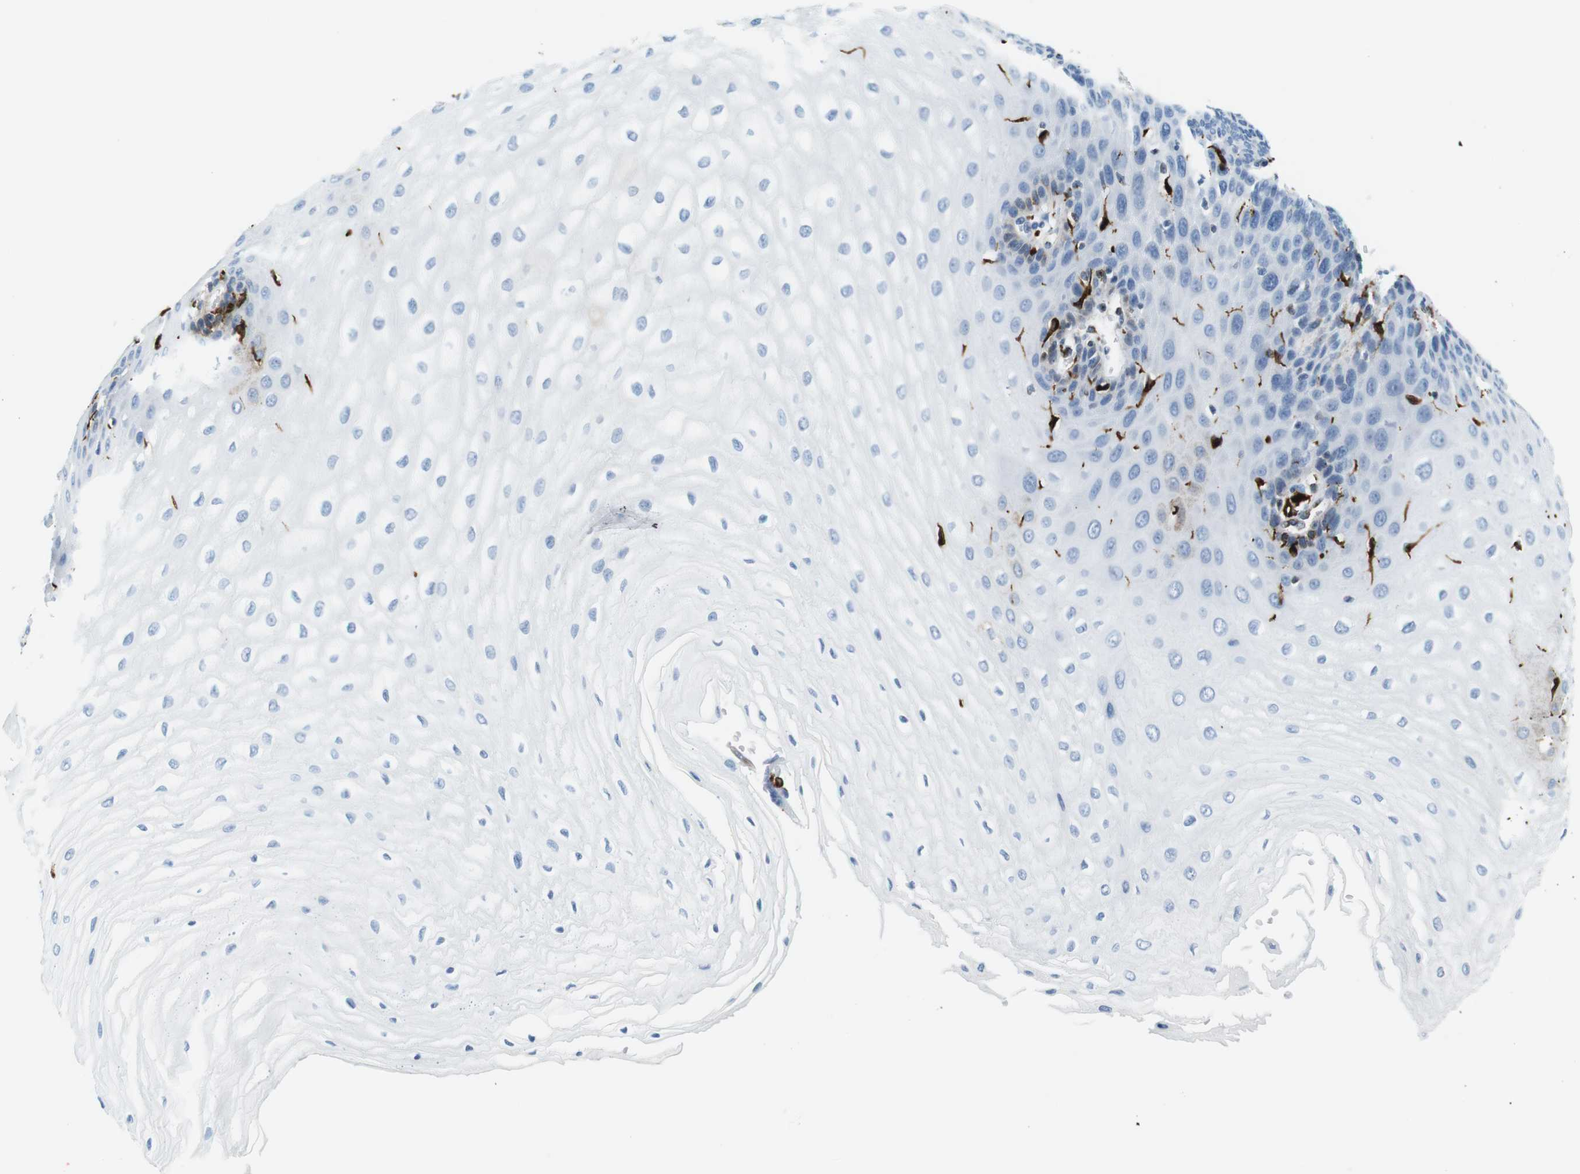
{"staining": {"intensity": "negative", "quantity": "none", "location": "none"}, "tissue": "esophagus", "cell_type": "Squamous epithelial cells", "image_type": "normal", "snomed": [{"axis": "morphology", "description": "Normal tissue, NOS"}, {"axis": "morphology", "description": "Squamous cell carcinoma, NOS"}, {"axis": "topography", "description": "Esophagus"}], "caption": "Immunohistochemical staining of benign human esophagus exhibits no significant positivity in squamous epithelial cells.", "gene": "CIITA", "patient": {"sex": "male", "age": 65}}